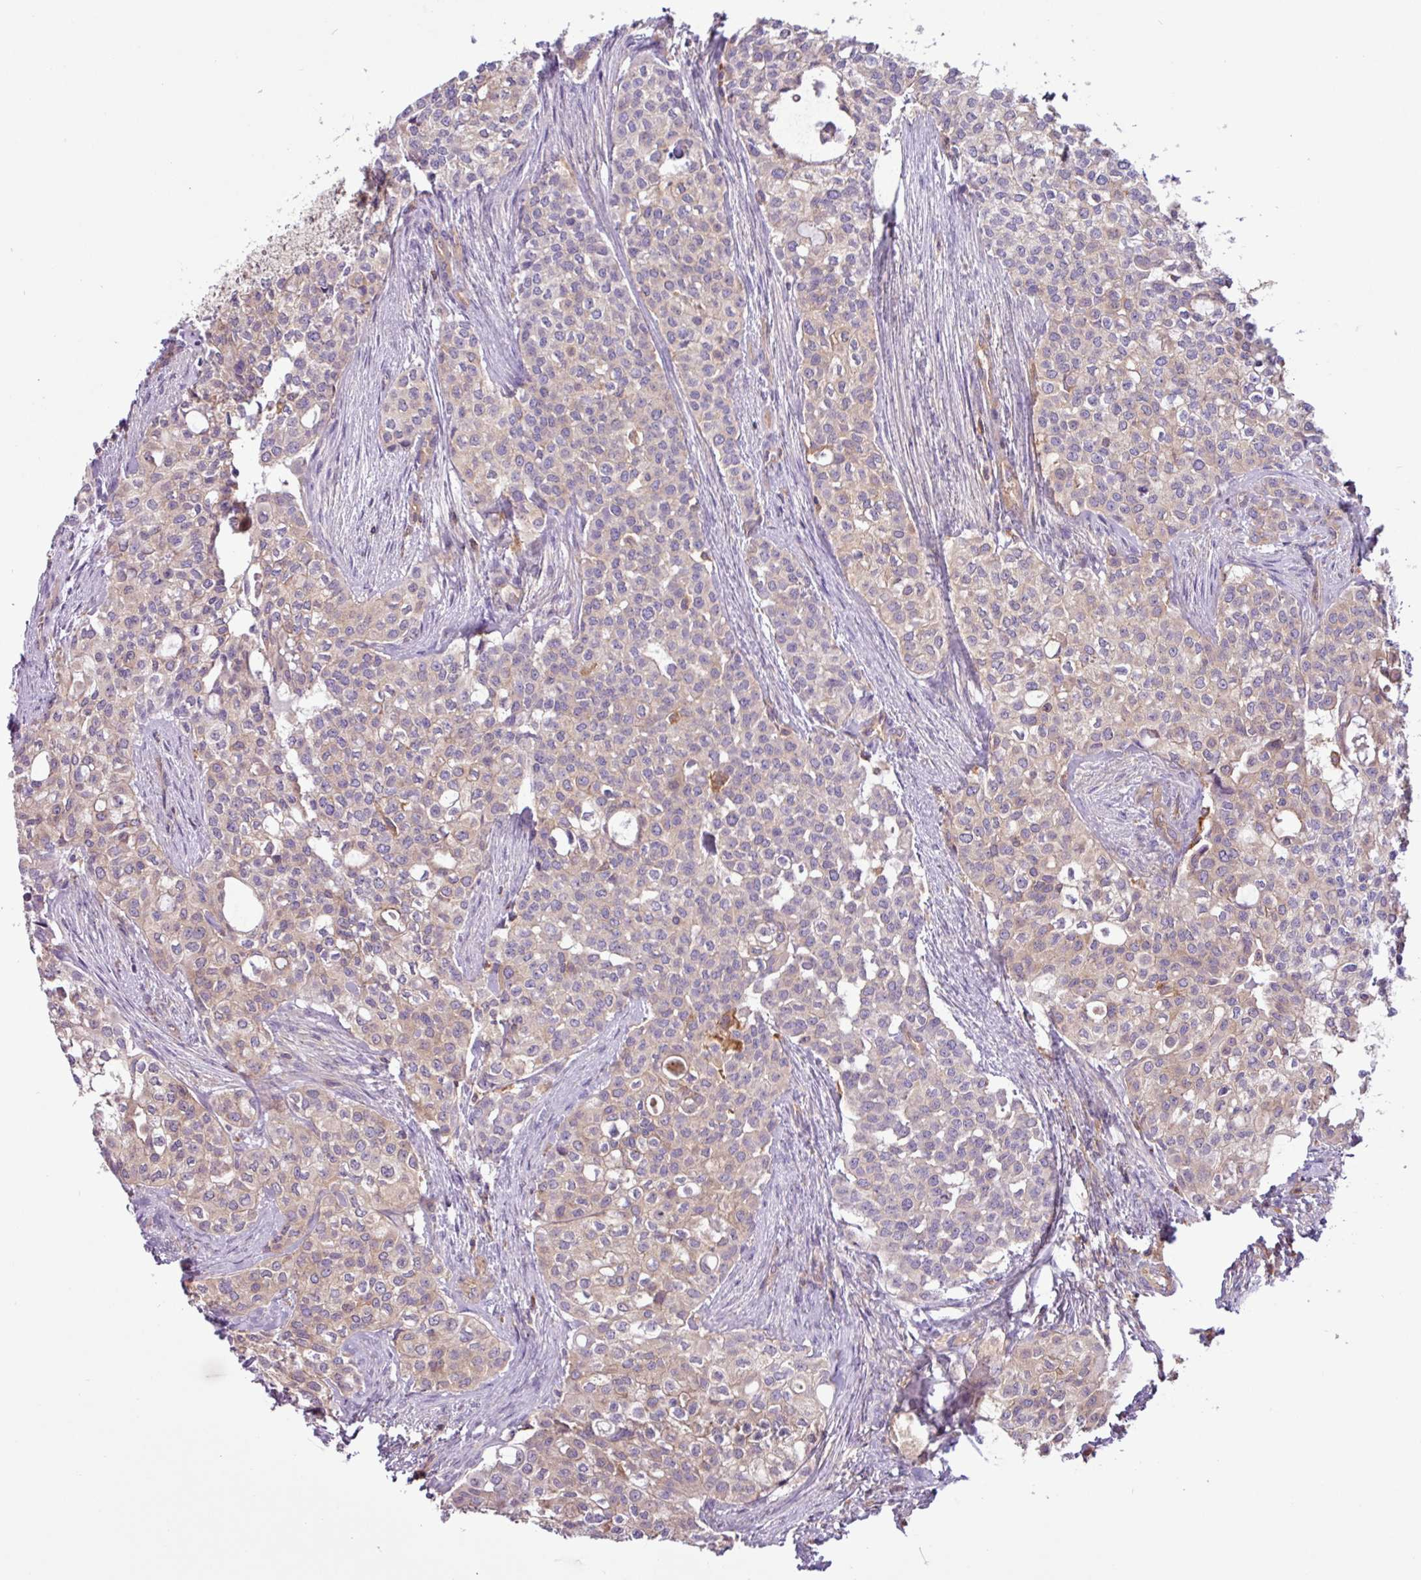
{"staining": {"intensity": "weak", "quantity": "<25%", "location": "cytoplasmic/membranous"}, "tissue": "head and neck cancer", "cell_type": "Tumor cells", "image_type": "cancer", "snomed": [{"axis": "morphology", "description": "Adenocarcinoma, NOS"}, {"axis": "topography", "description": "Head-Neck"}], "caption": "Immunohistochemical staining of head and neck adenocarcinoma shows no significant staining in tumor cells.", "gene": "ACTR3", "patient": {"sex": "male", "age": 81}}